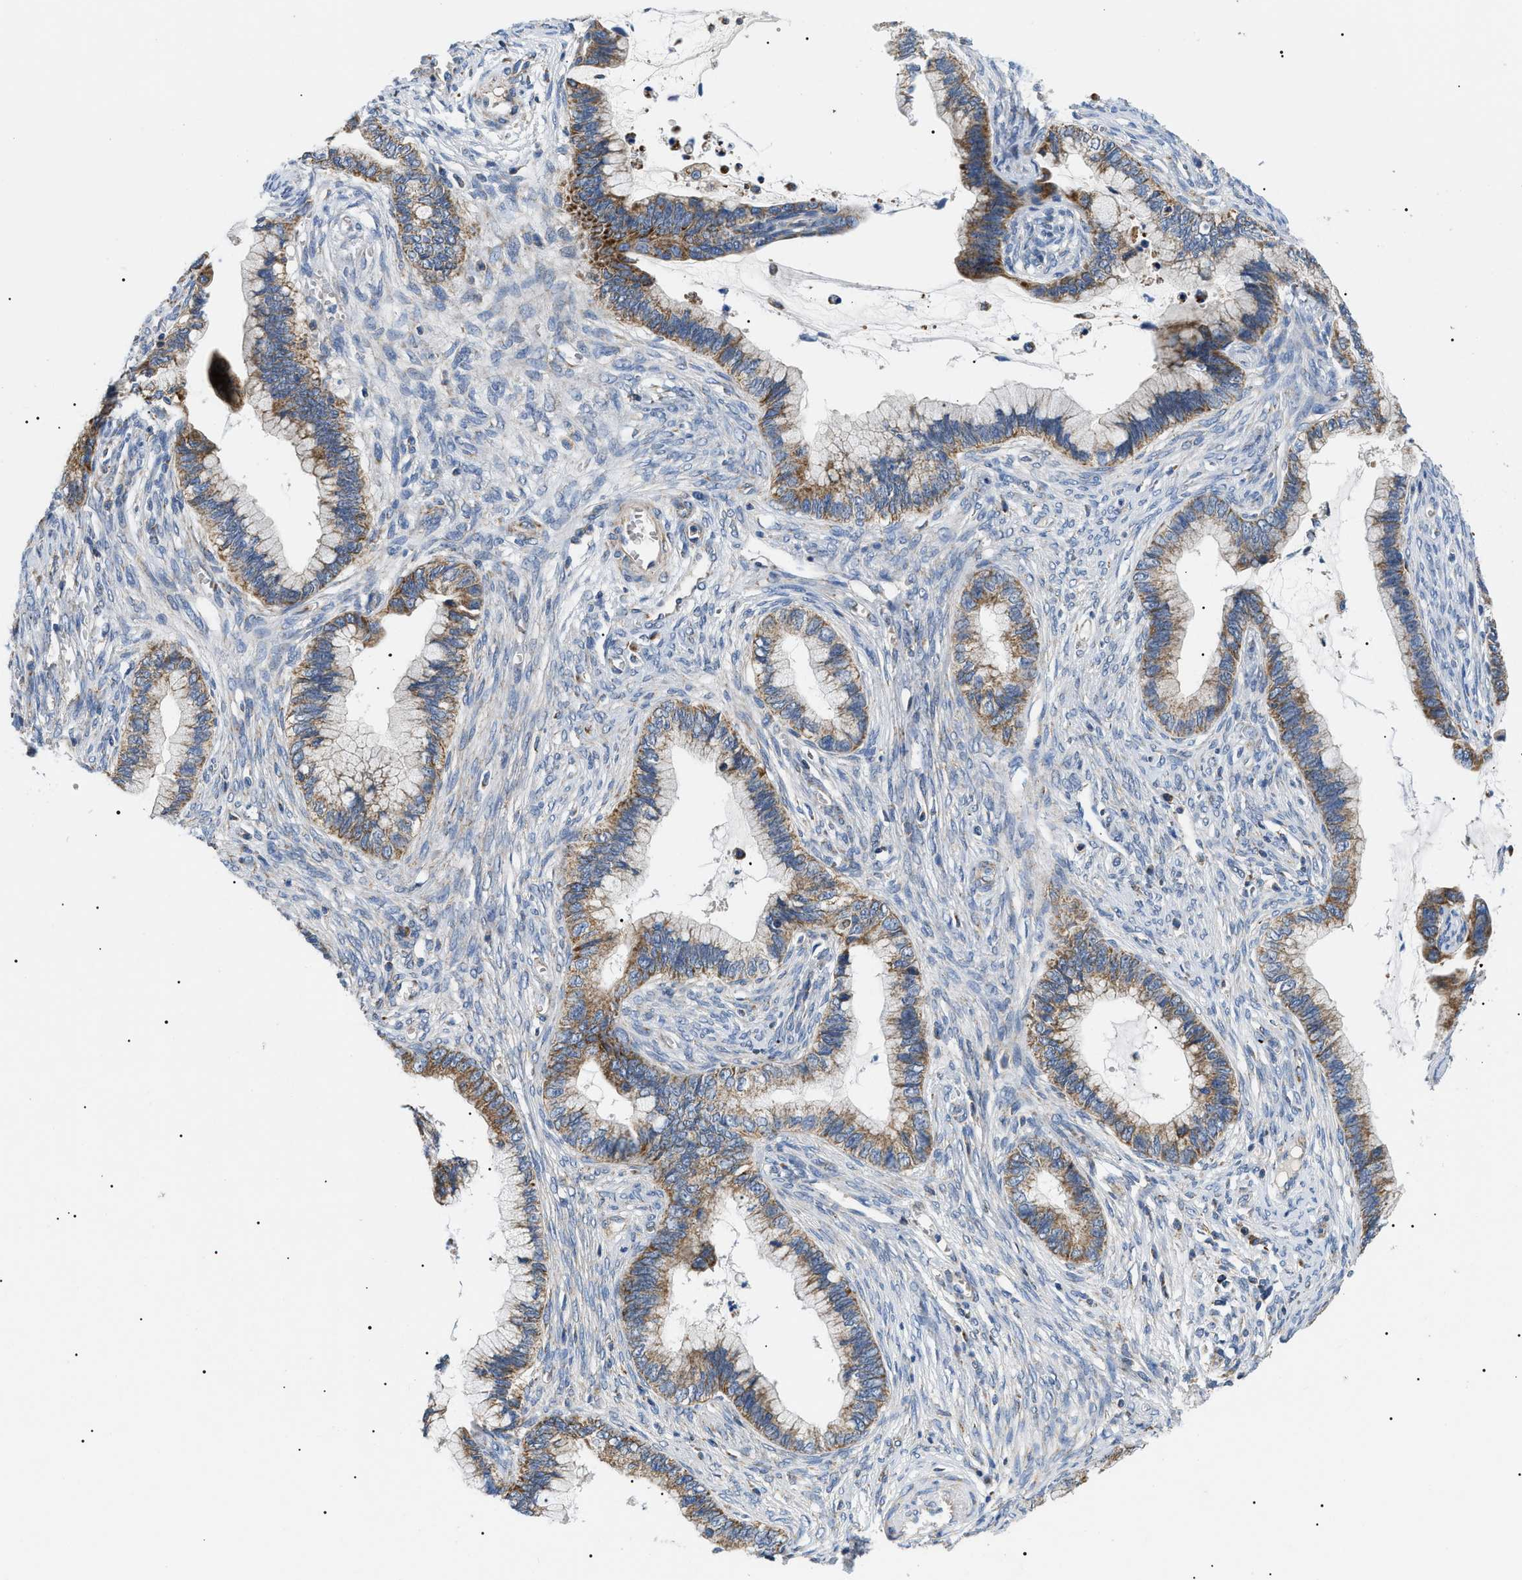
{"staining": {"intensity": "moderate", "quantity": ">75%", "location": "cytoplasmic/membranous"}, "tissue": "cervical cancer", "cell_type": "Tumor cells", "image_type": "cancer", "snomed": [{"axis": "morphology", "description": "Adenocarcinoma, NOS"}, {"axis": "topography", "description": "Cervix"}], "caption": "A brown stain labels moderate cytoplasmic/membranous expression of a protein in cervical cancer (adenocarcinoma) tumor cells.", "gene": "TOMM6", "patient": {"sex": "female", "age": 44}}